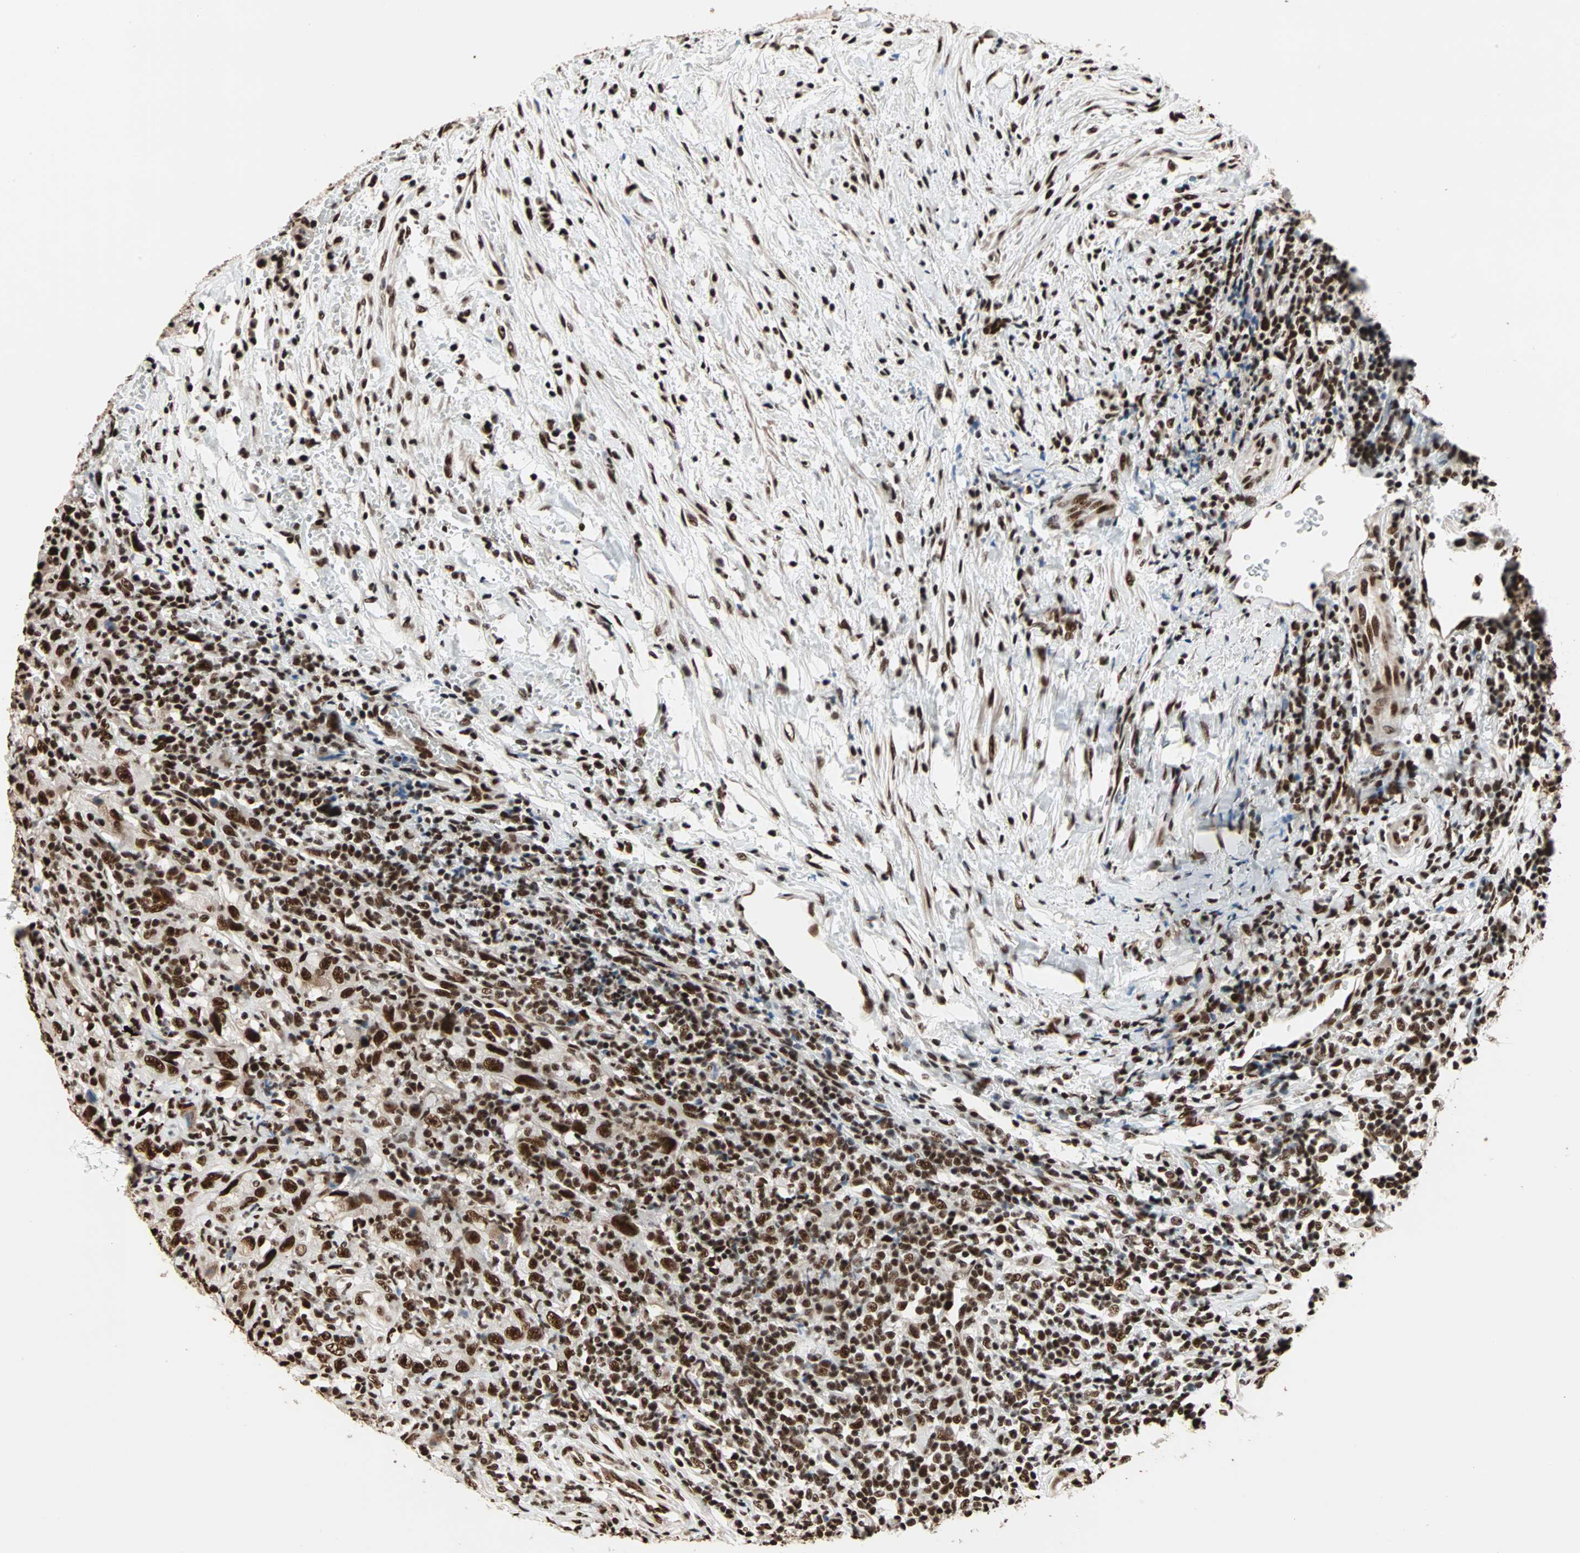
{"staining": {"intensity": "strong", "quantity": ">75%", "location": "nuclear"}, "tissue": "urothelial cancer", "cell_type": "Tumor cells", "image_type": "cancer", "snomed": [{"axis": "morphology", "description": "Urothelial carcinoma, High grade"}, {"axis": "topography", "description": "Urinary bladder"}], "caption": "IHC (DAB) staining of human urothelial cancer reveals strong nuclear protein staining in approximately >75% of tumor cells.", "gene": "ILF2", "patient": {"sex": "male", "age": 61}}